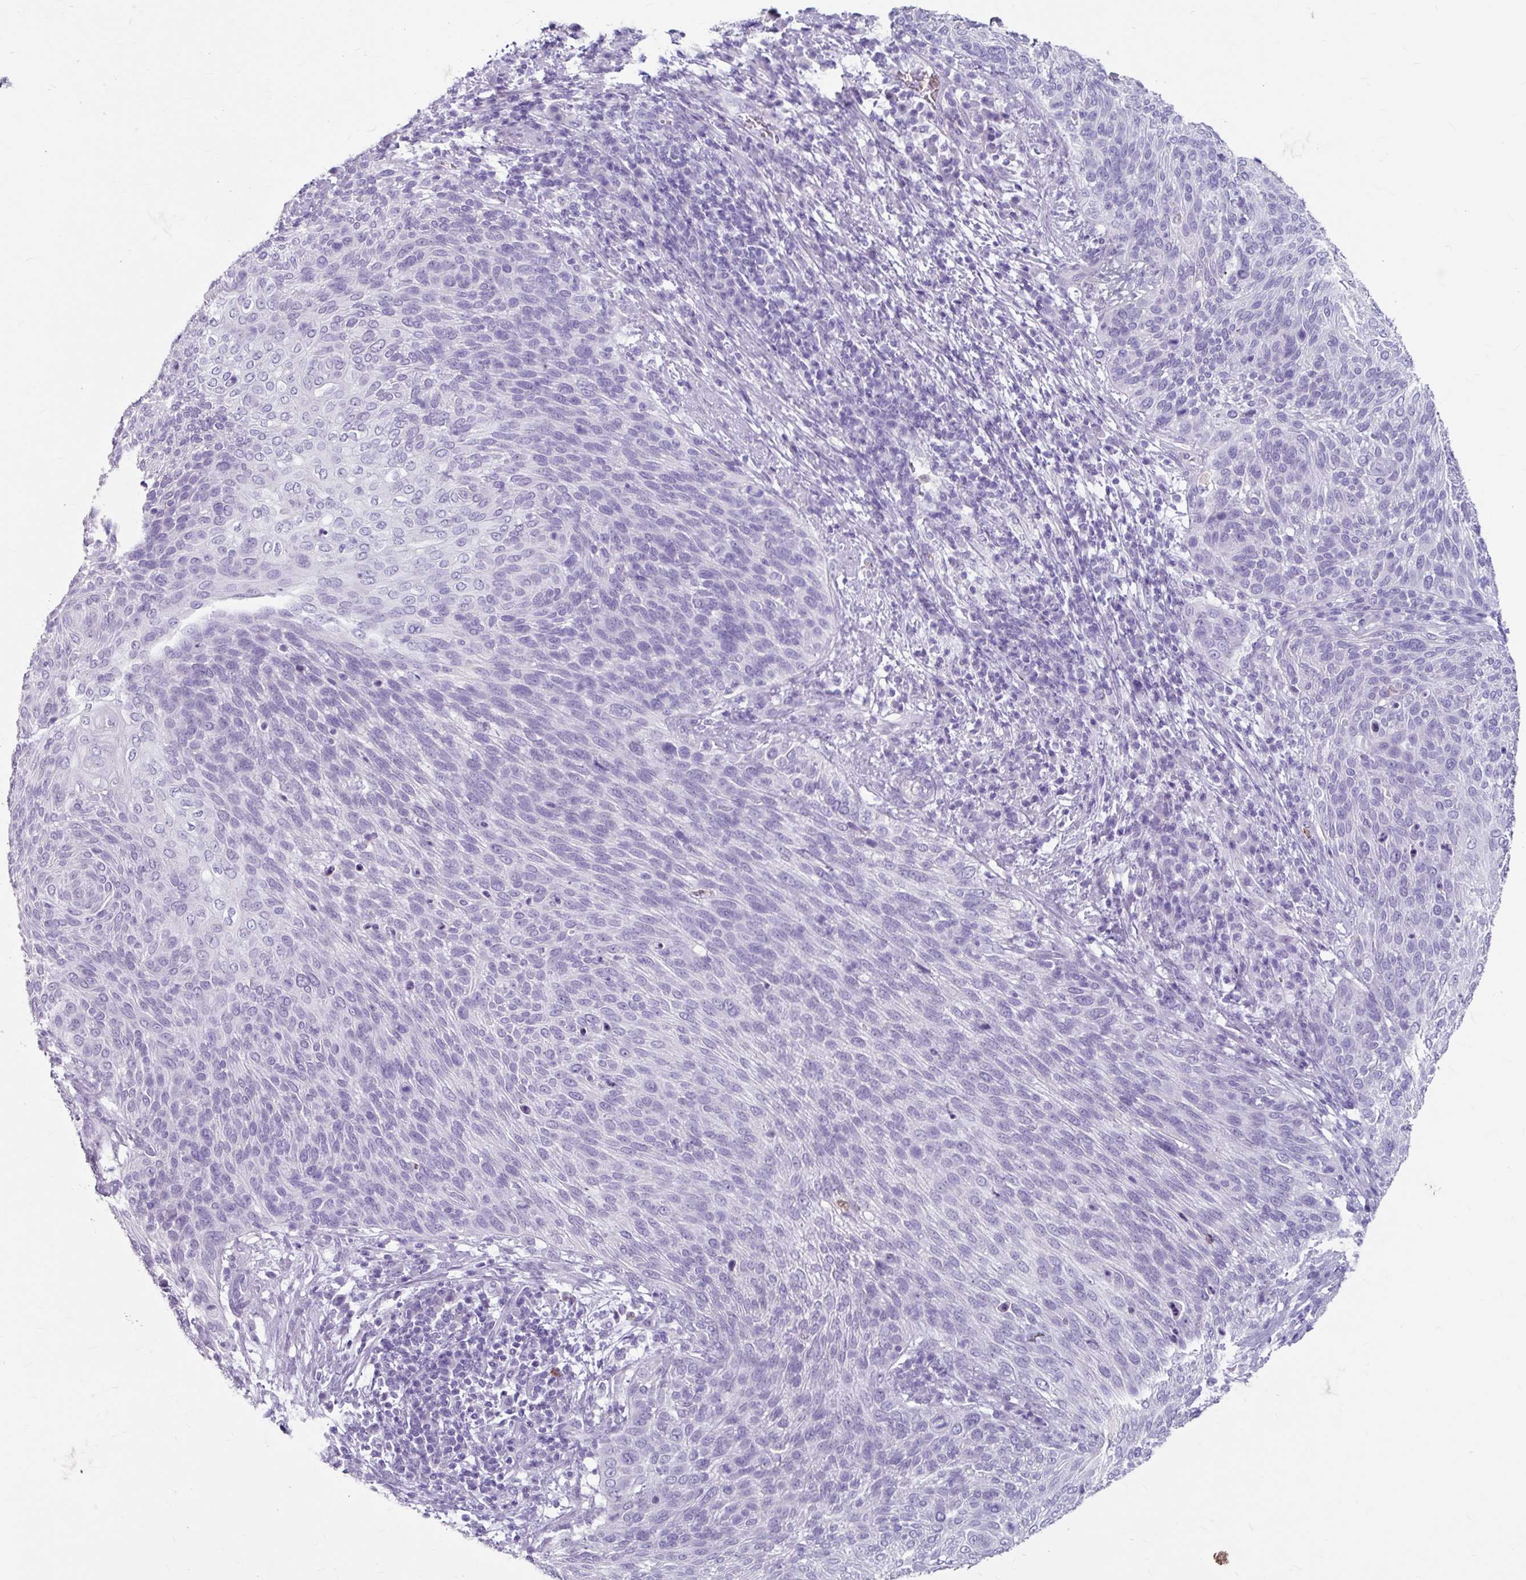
{"staining": {"intensity": "negative", "quantity": "none", "location": "none"}, "tissue": "cervical cancer", "cell_type": "Tumor cells", "image_type": "cancer", "snomed": [{"axis": "morphology", "description": "Squamous cell carcinoma, NOS"}, {"axis": "topography", "description": "Cervix"}], "caption": "This is an IHC photomicrograph of human cervical squamous cell carcinoma. There is no staining in tumor cells.", "gene": "ANKRD1", "patient": {"sex": "female", "age": 31}}